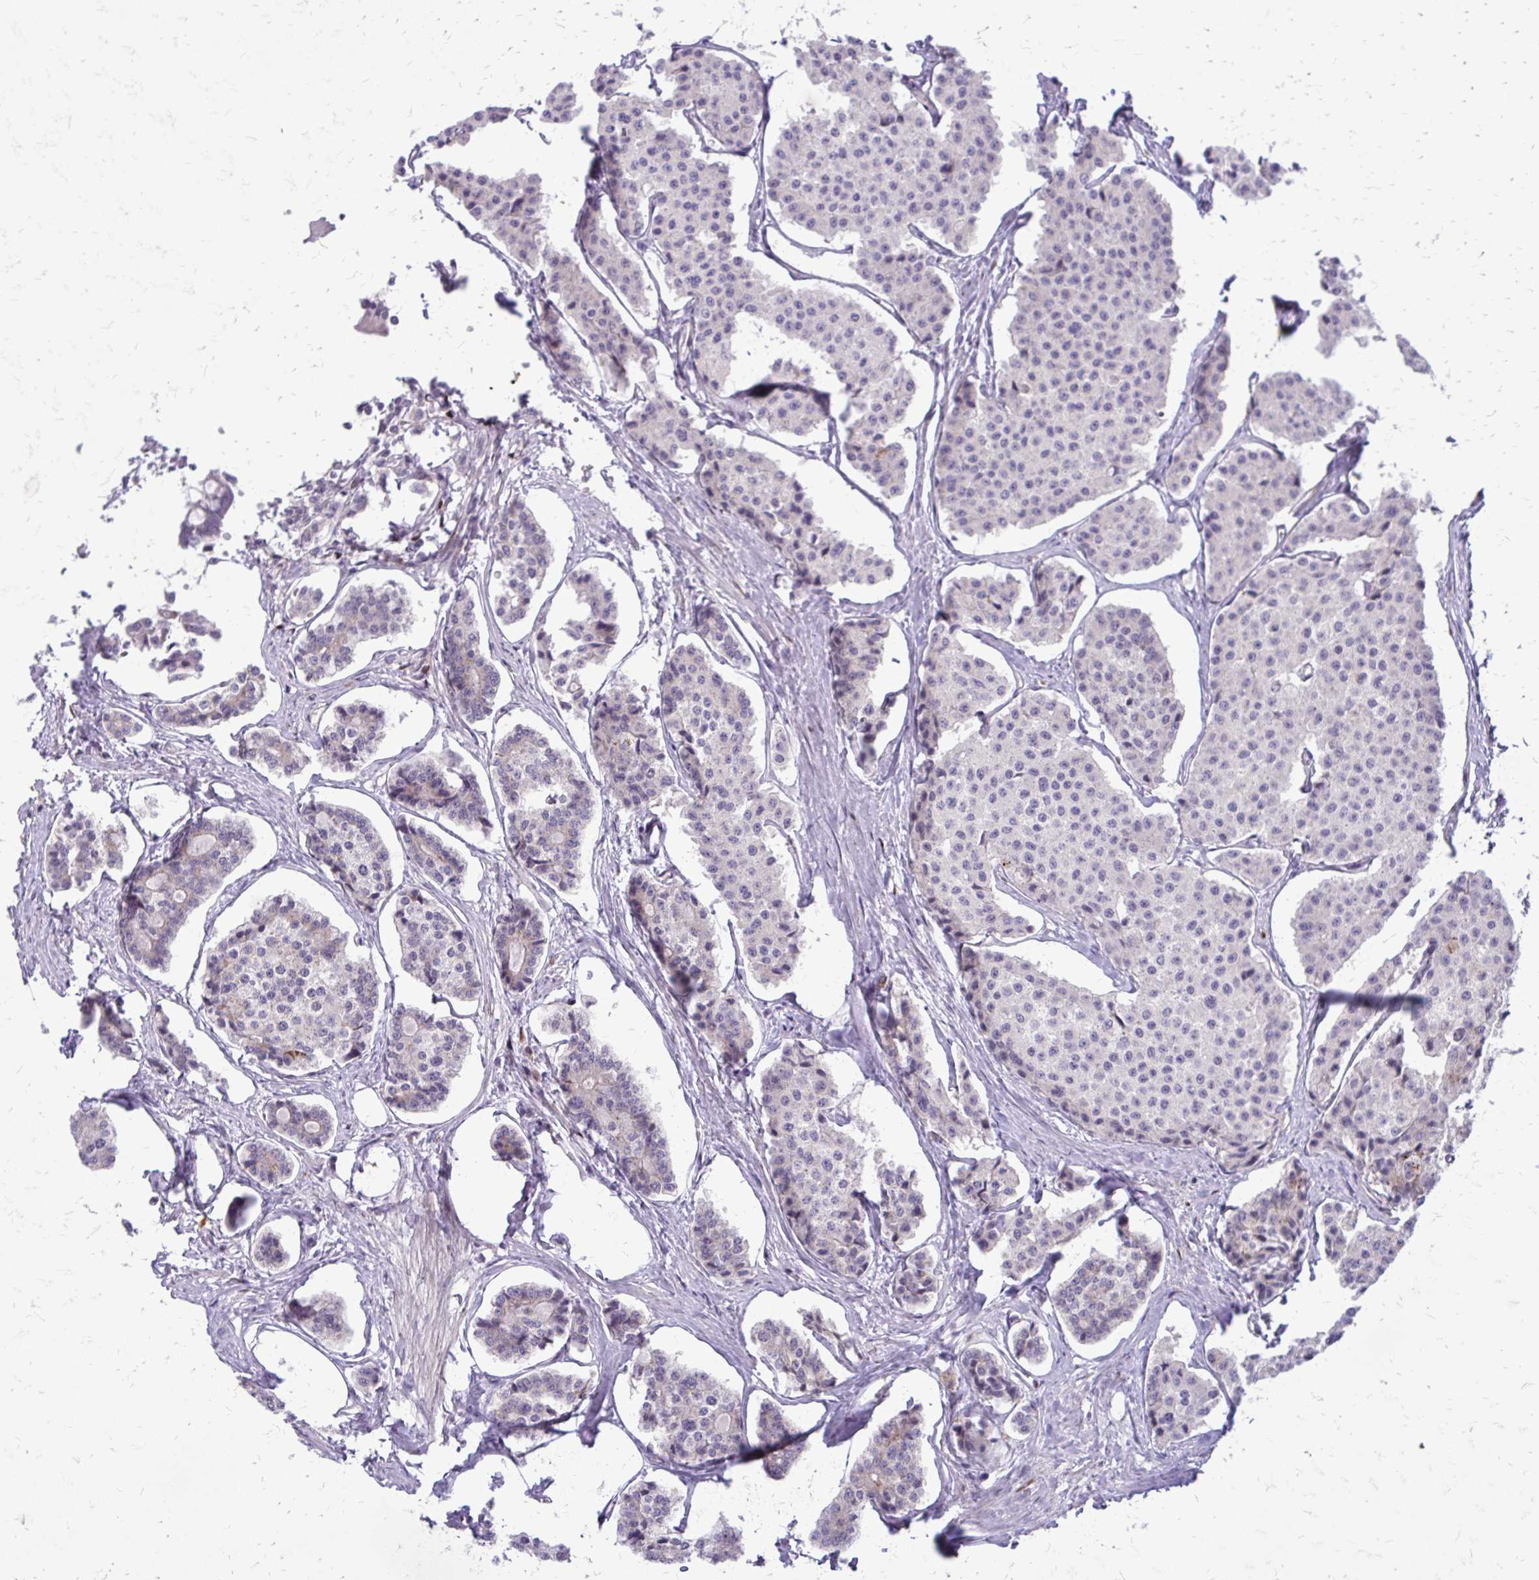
{"staining": {"intensity": "negative", "quantity": "none", "location": "none"}, "tissue": "carcinoid", "cell_type": "Tumor cells", "image_type": "cancer", "snomed": [{"axis": "morphology", "description": "Carcinoid, malignant, NOS"}, {"axis": "topography", "description": "Small intestine"}], "caption": "IHC of carcinoid (malignant) displays no positivity in tumor cells. Nuclei are stained in blue.", "gene": "PPDPFL", "patient": {"sex": "female", "age": 65}}